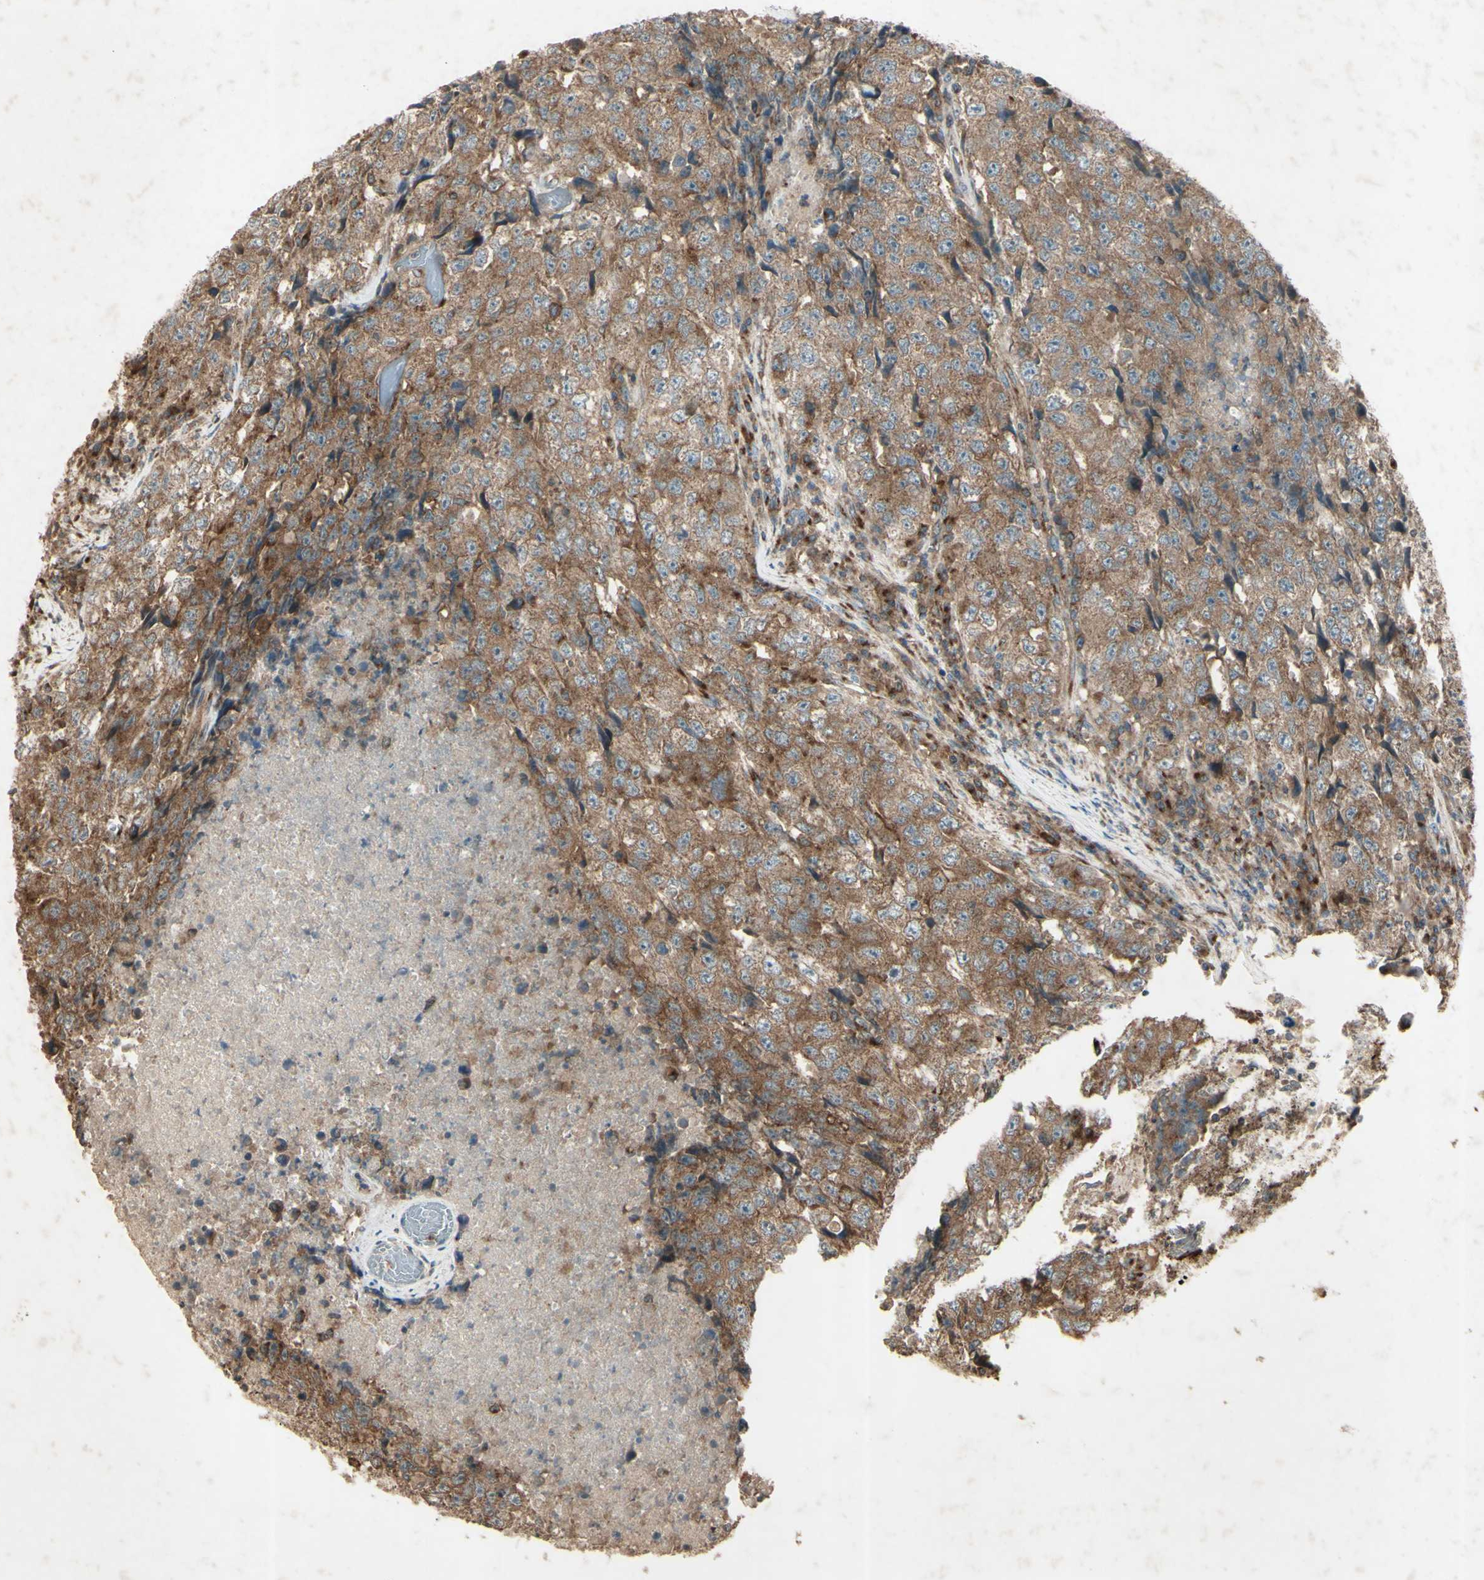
{"staining": {"intensity": "moderate", "quantity": ">75%", "location": "cytoplasmic/membranous"}, "tissue": "testis cancer", "cell_type": "Tumor cells", "image_type": "cancer", "snomed": [{"axis": "morphology", "description": "Necrosis, NOS"}, {"axis": "morphology", "description": "Carcinoma, Embryonal, NOS"}, {"axis": "topography", "description": "Testis"}], "caption": "Moderate cytoplasmic/membranous protein expression is seen in approximately >75% of tumor cells in testis cancer.", "gene": "AP1G1", "patient": {"sex": "male", "age": 19}}